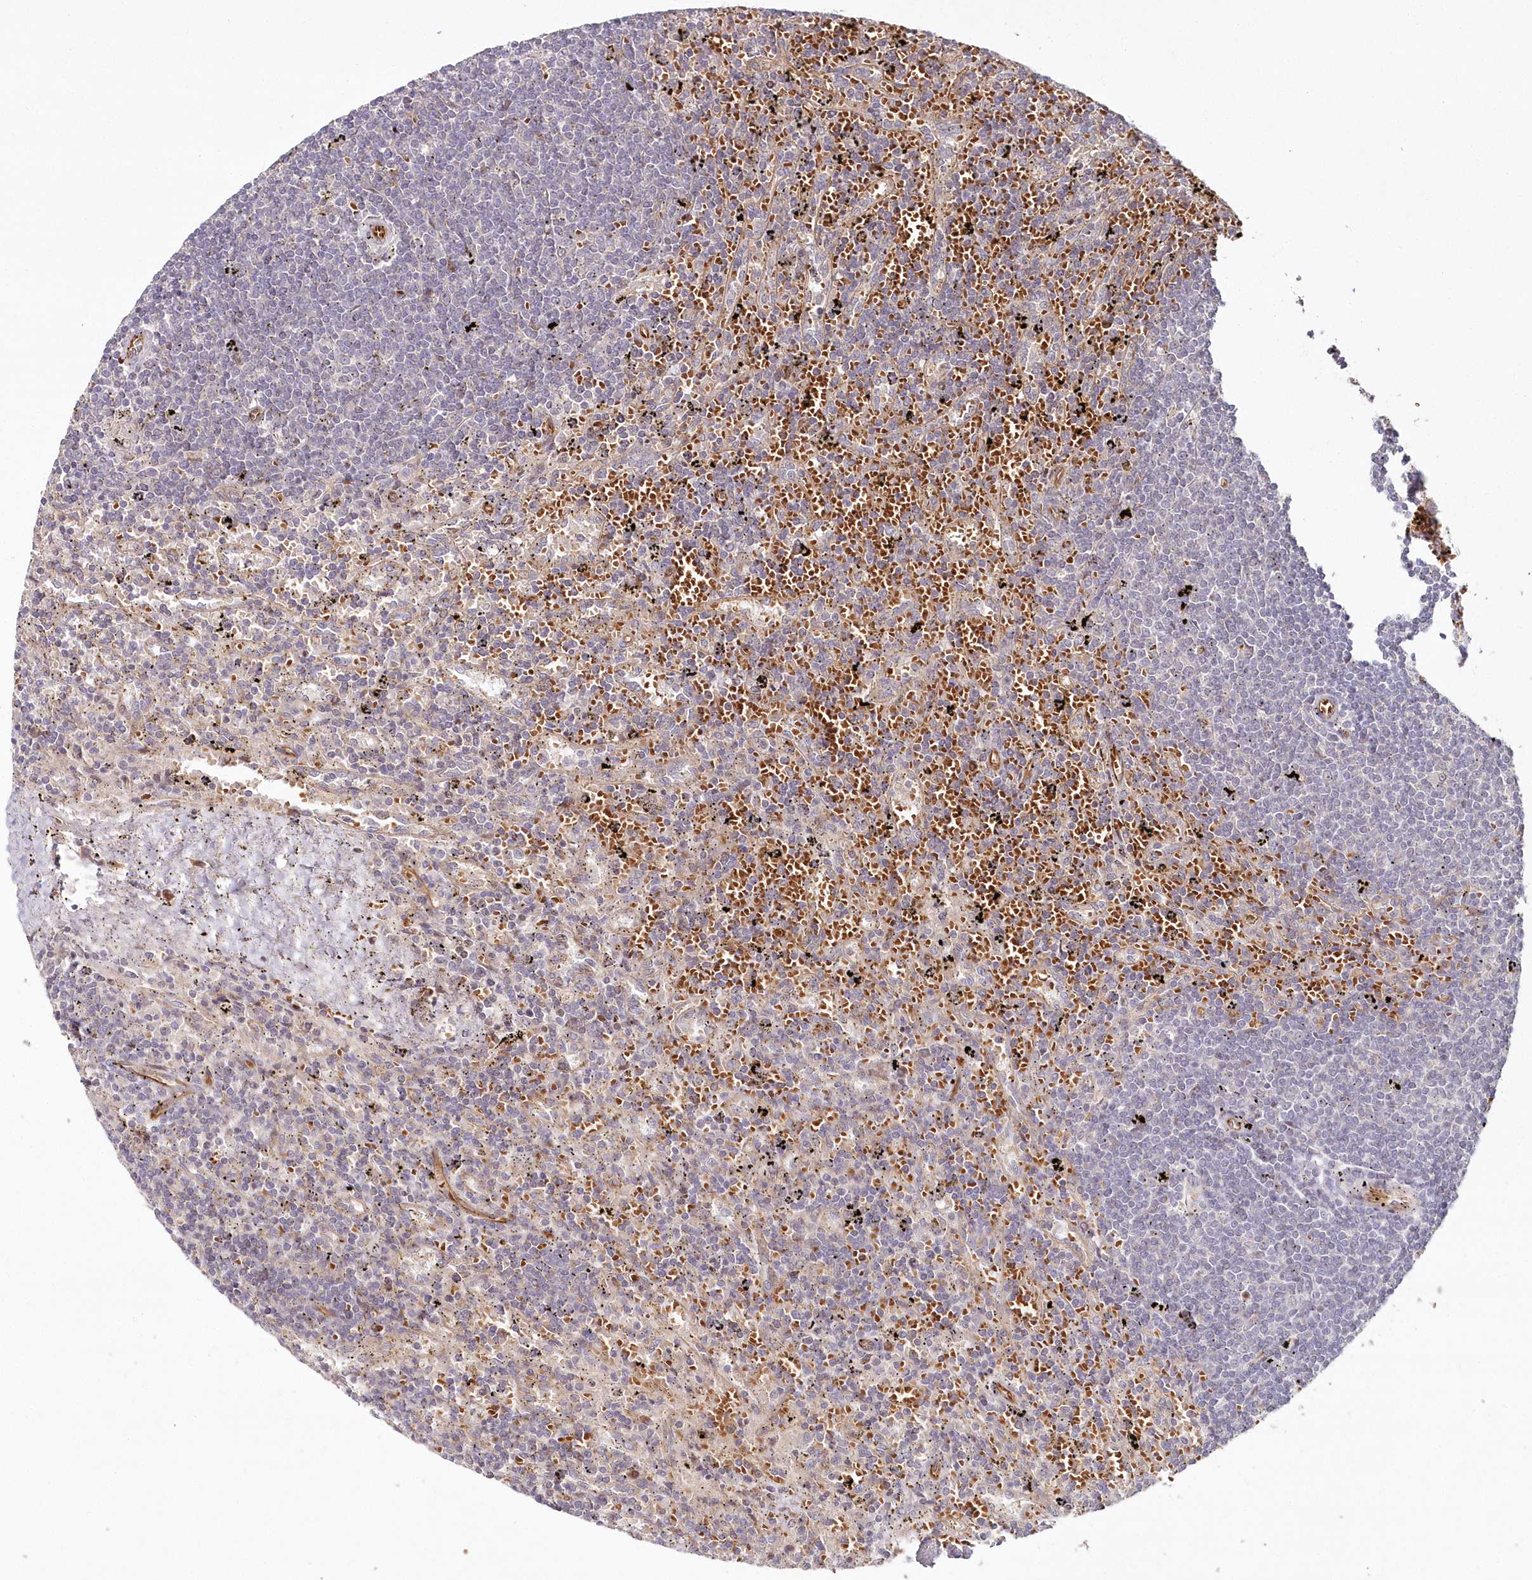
{"staining": {"intensity": "negative", "quantity": "none", "location": "none"}, "tissue": "lymphoma", "cell_type": "Tumor cells", "image_type": "cancer", "snomed": [{"axis": "morphology", "description": "Malignant lymphoma, non-Hodgkin's type, Low grade"}, {"axis": "topography", "description": "Spleen"}], "caption": "Micrograph shows no protein expression in tumor cells of lymphoma tissue. (DAB immunohistochemistry, high magnification).", "gene": "HYCC2", "patient": {"sex": "male", "age": 76}}